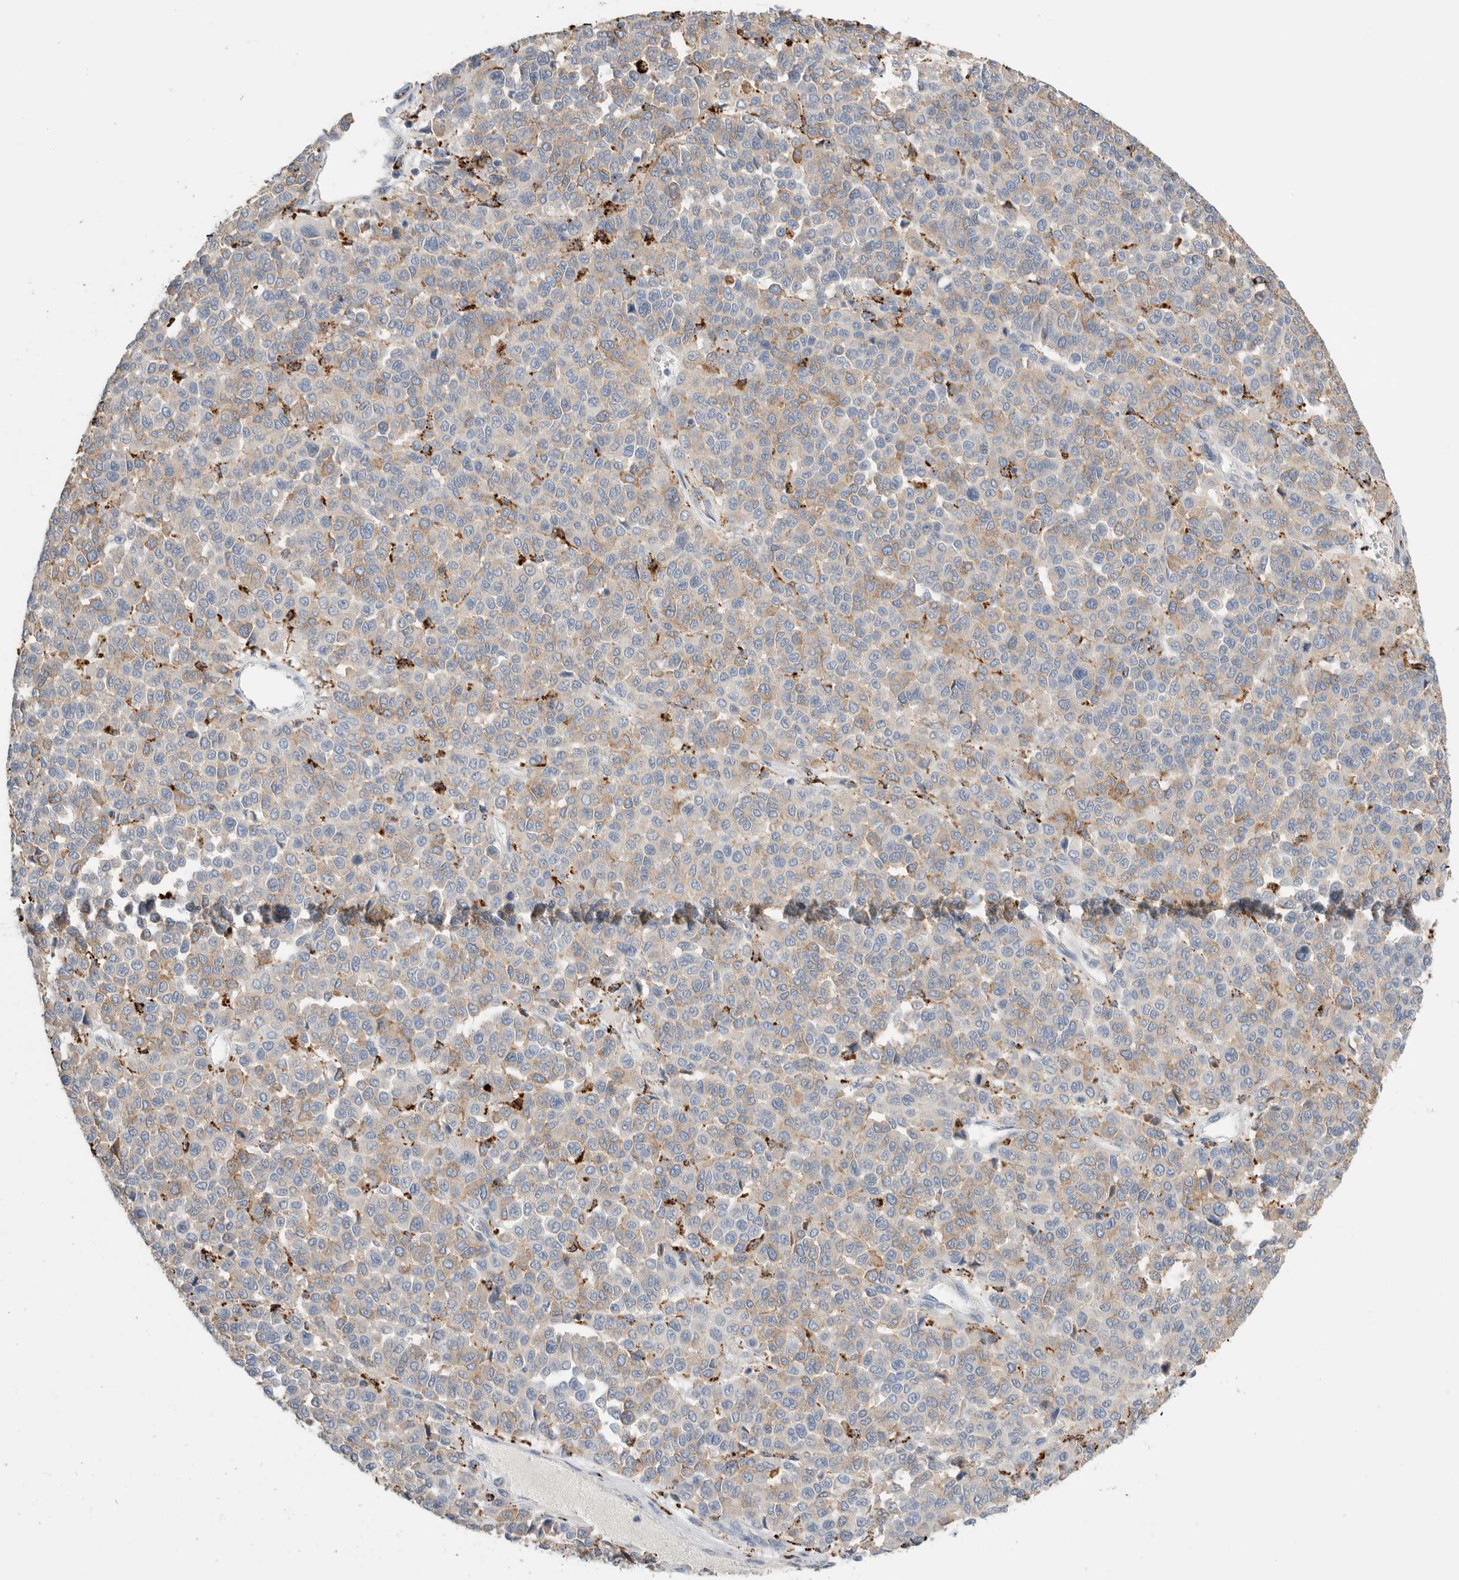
{"staining": {"intensity": "weak", "quantity": "25%-75%", "location": "cytoplasmic/membranous"}, "tissue": "melanoma", "cell_type": "Tumor cells", "image_type": "cancer", "snomed": [{"axis": "morphology", "description": "Malignant melanoma, Metastatic site"}, {"axis": "topography", "description": "Pancreas"}], "caption": "Immunohistochemistry staining of malignant melanoma (metastatic site), which shows low levels of weak cytoplasmic/membranous expression in approximately 25%-75% of tumor cells indicating weak cytoplasmic/membranous protein positivity. The staining was performed using DAB (brown) for protein detection and nuclei were counterstained in hematoxylin (blue).", "gene": "GGH", "patient": {"sex": "female", "age": 30}}